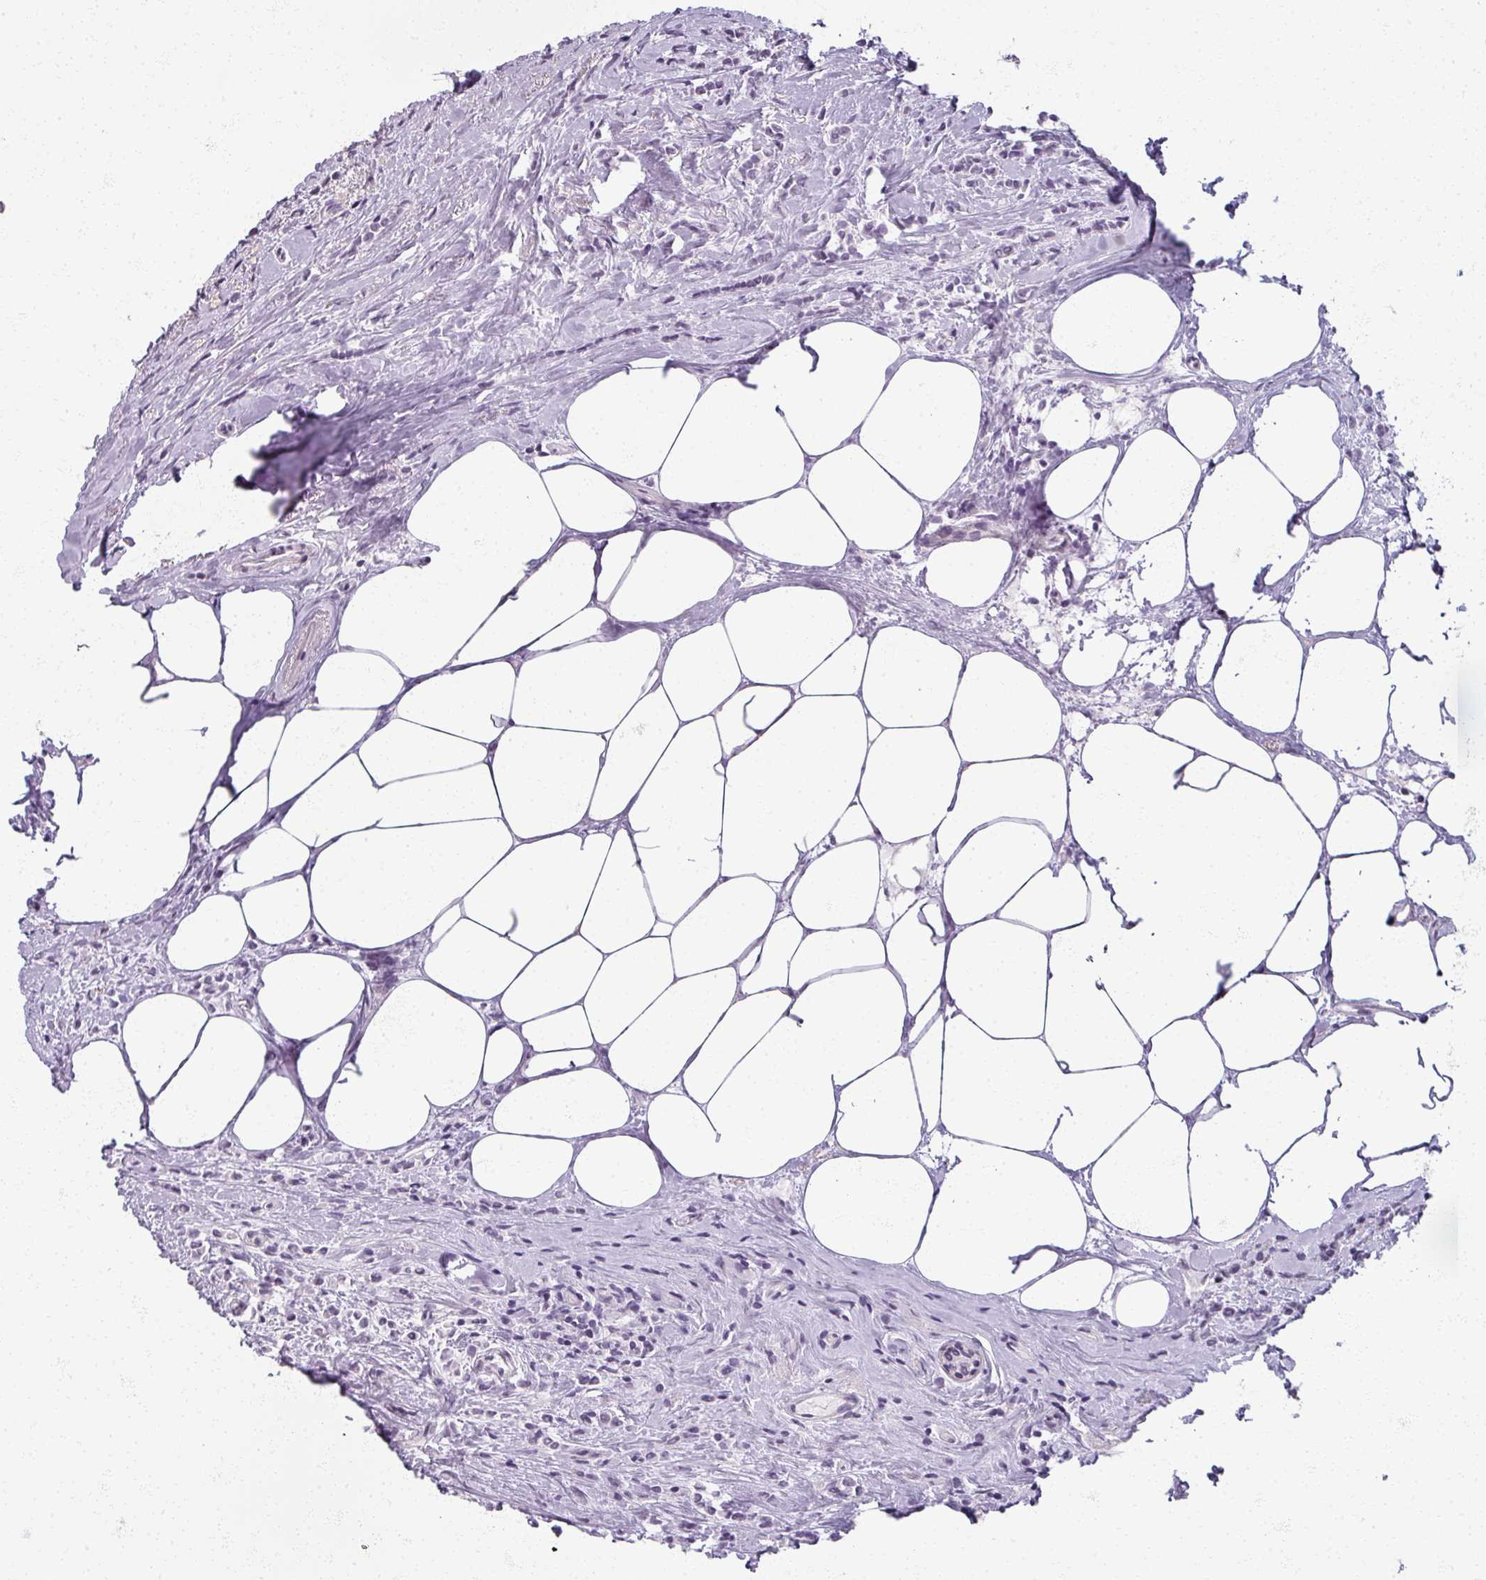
{"staining": {"intensity": "negative", "quantity": "none", "location": "none"}, "tissue": "breast cancer", "cell_type": "Tumor cells", "image_type": "cancer", "snomed": [{"axis": "morphology", "description": "Lobular carcinoma"}, {"axis": "topography", "description": "Breast"}], "caption": "This is an IHC photomicrograph of breast cancer (lobular carcinoma). There is no expression in tumor cells.", "gene": "RFPL2", "patient": {"sex": "female", "age": 84}}